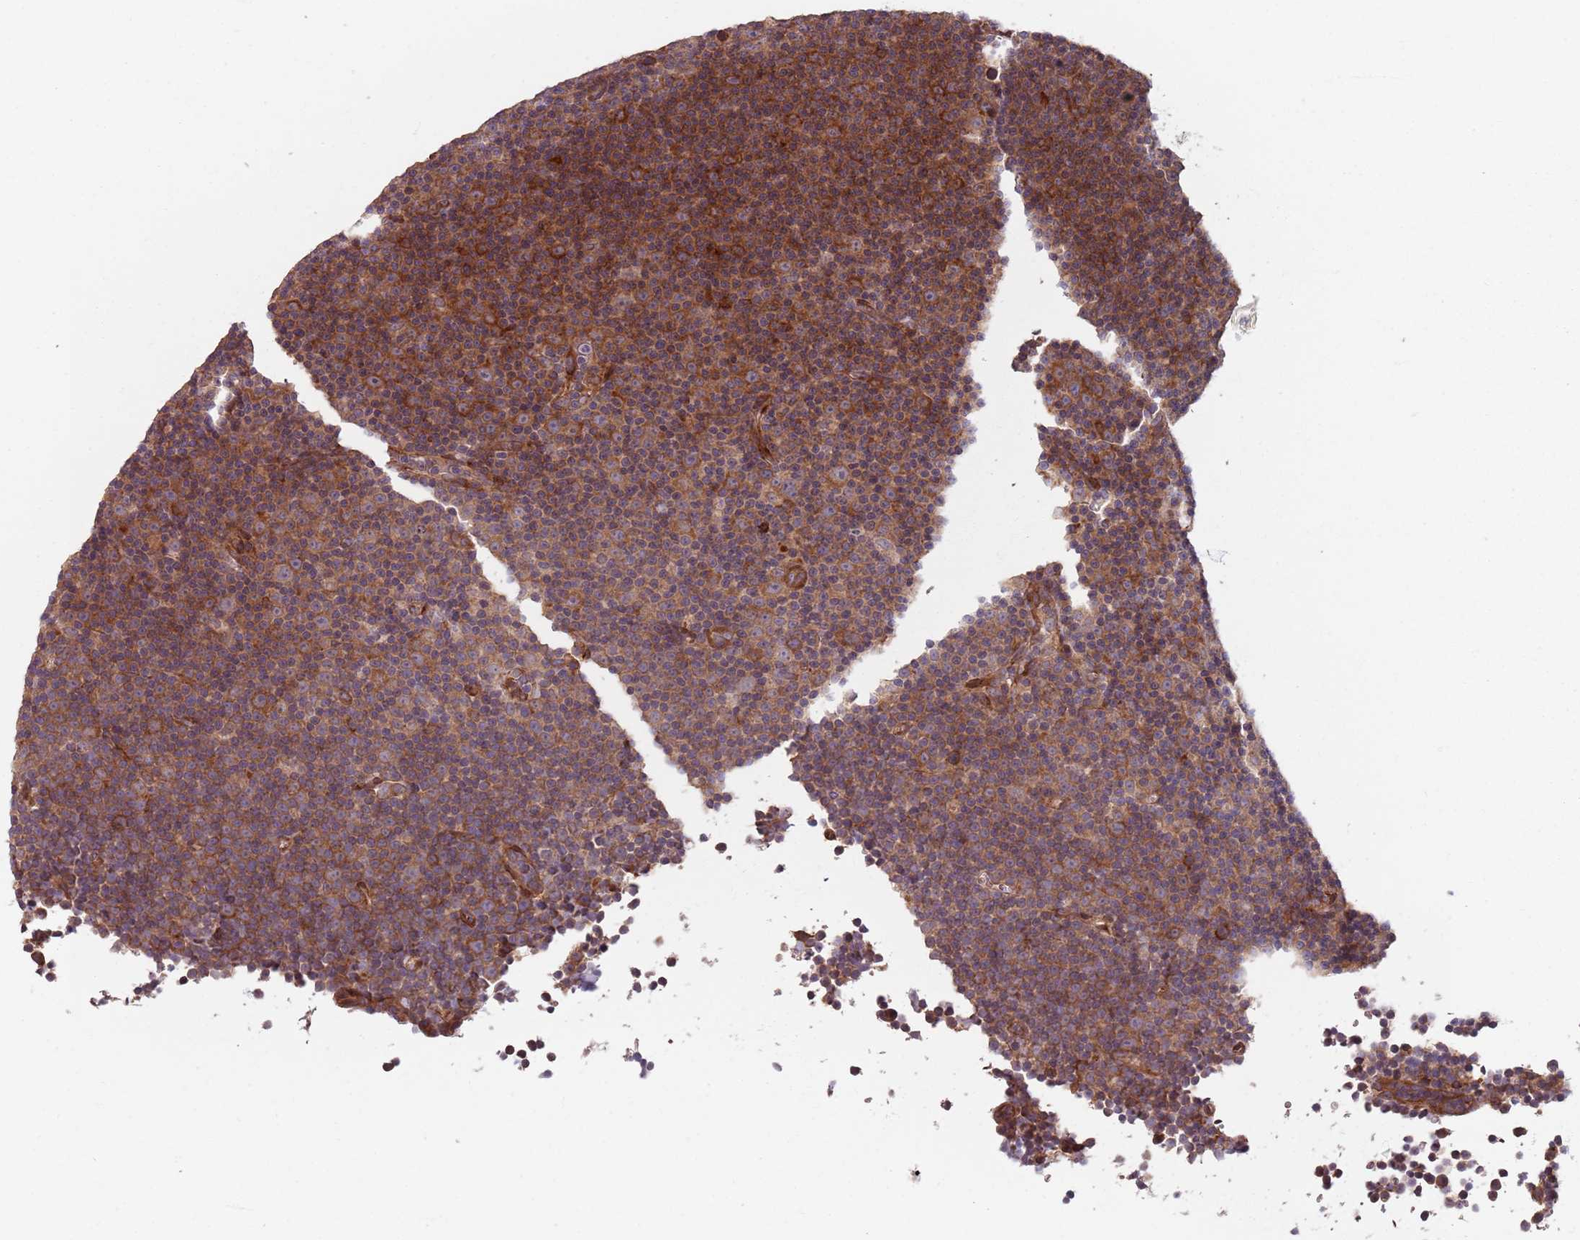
{"staining": {"intensity": "moderate", "quantity": ">75%", "location": "cytoplasmic/membranous"}, "tissue": "lymphoma", "cell_type": "Tumor cells", "image_type": "cancer", "snomed": [{"axis": "morphology", "description": "Malignant lymphoma, non-Hodgkin's type, Low grade"}, {"axis": "topography", "description": "Lymph node"}], "caption": "Human lymphoma stained with a protein marker reveals moderate staining in tumor cells.", "gene": "NOTCH3", "patient": {"sex": "female", "age": 67}}